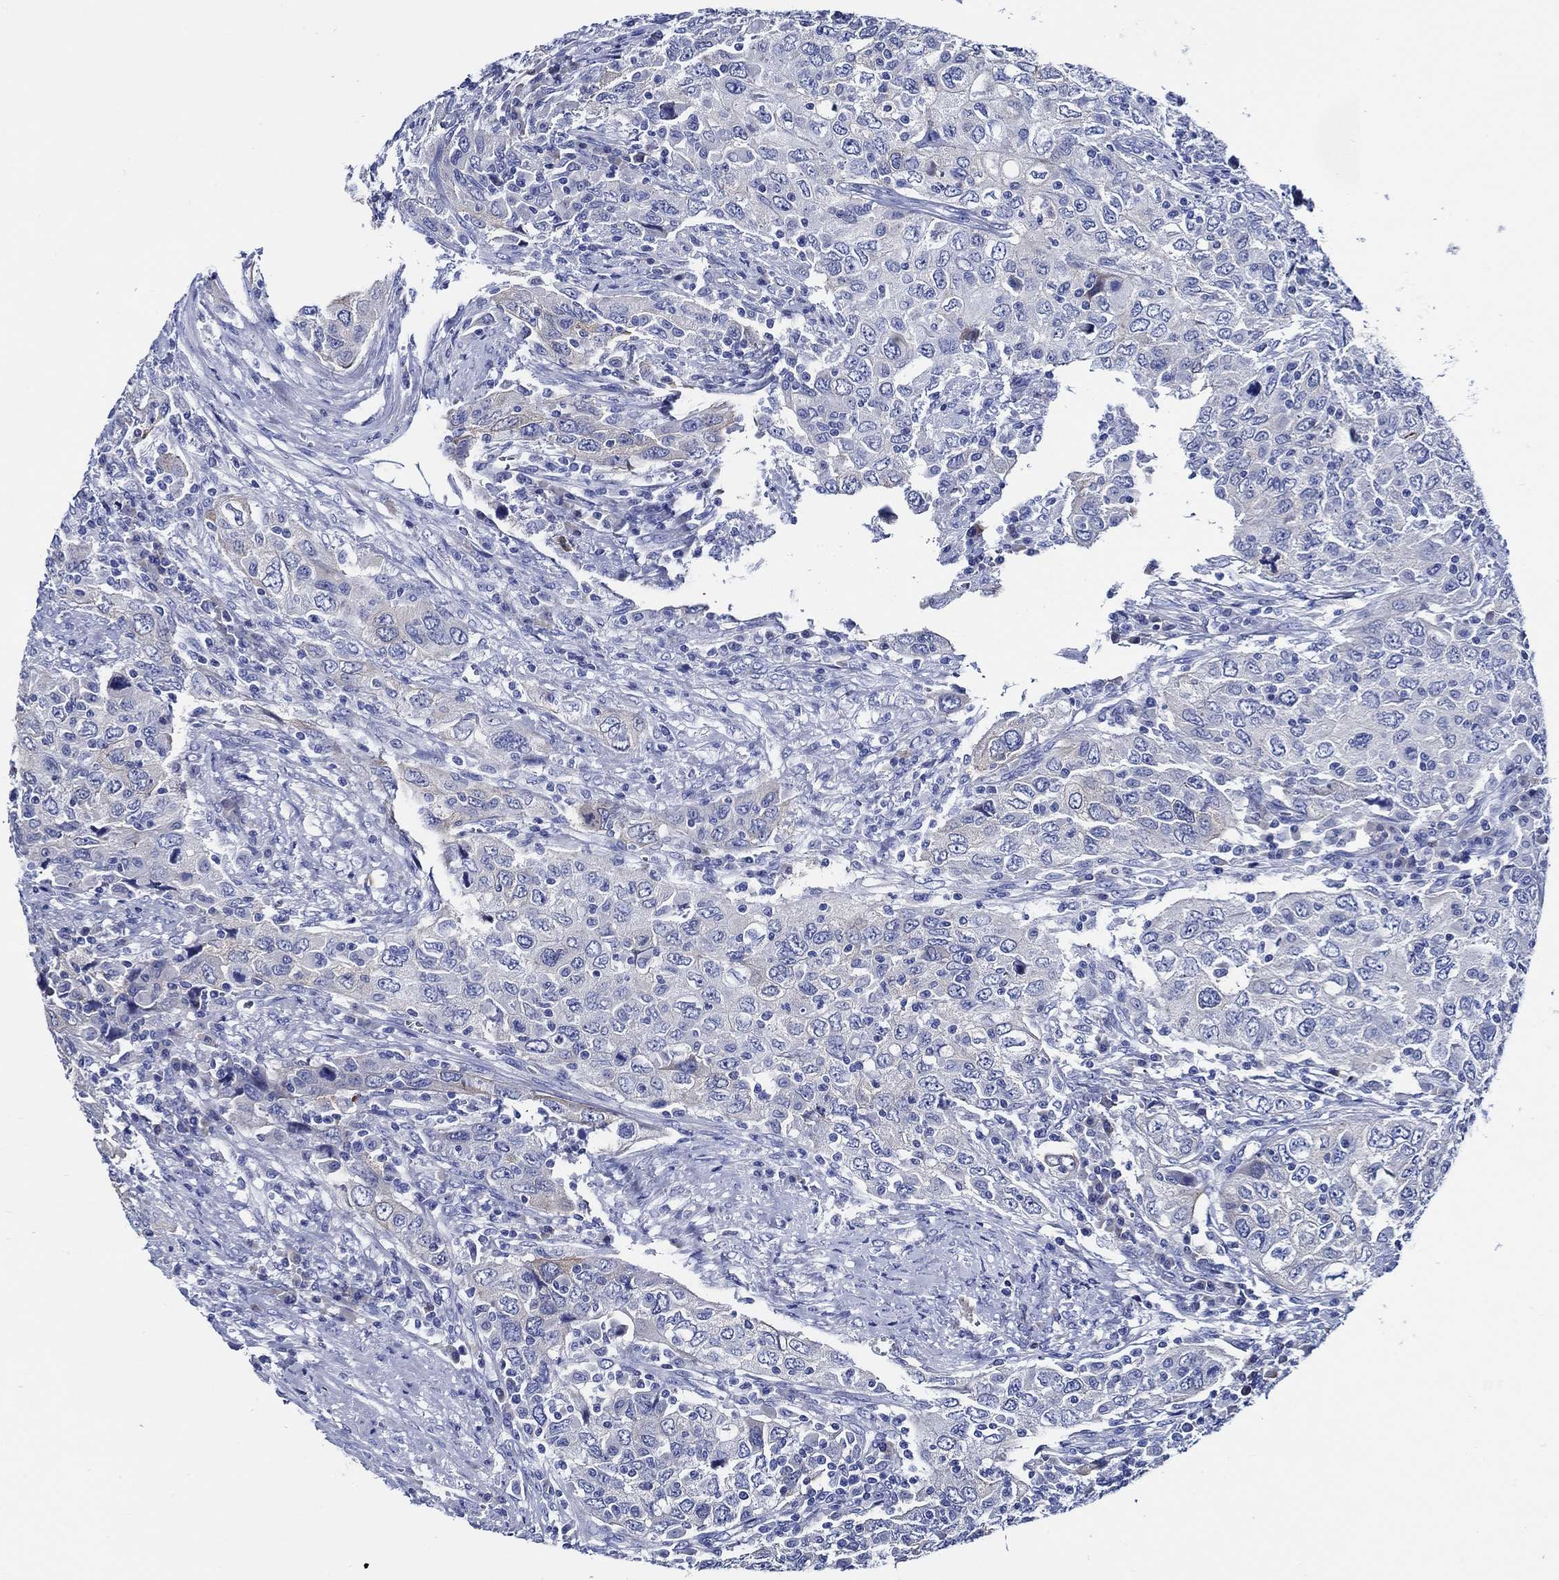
{"staining": {"intensity": "negative", "quantity": "none", "location": "none"}, "tissue": "urothelial cancer", "cell_type": "Tumor cells", "image_type": "cancer", "snomed": [{"axis": "morphology", "description": "Urothelial carcinoma, High grade"}, {"axis": "topography", "description": "Urinary bladder"}], "caption": "Immunohistochemistry histopathology image of neoplastic tissue: human urothelial cancer stained with DAB exhibits no significant protein staining in tumor cells. (Stains: DAB IHC with hematoxylin counter stain, Microscopy: brightfield microscopy at high magnification).", "gene": "WDR62", "patient": {"sex": "male", "age": 76}}